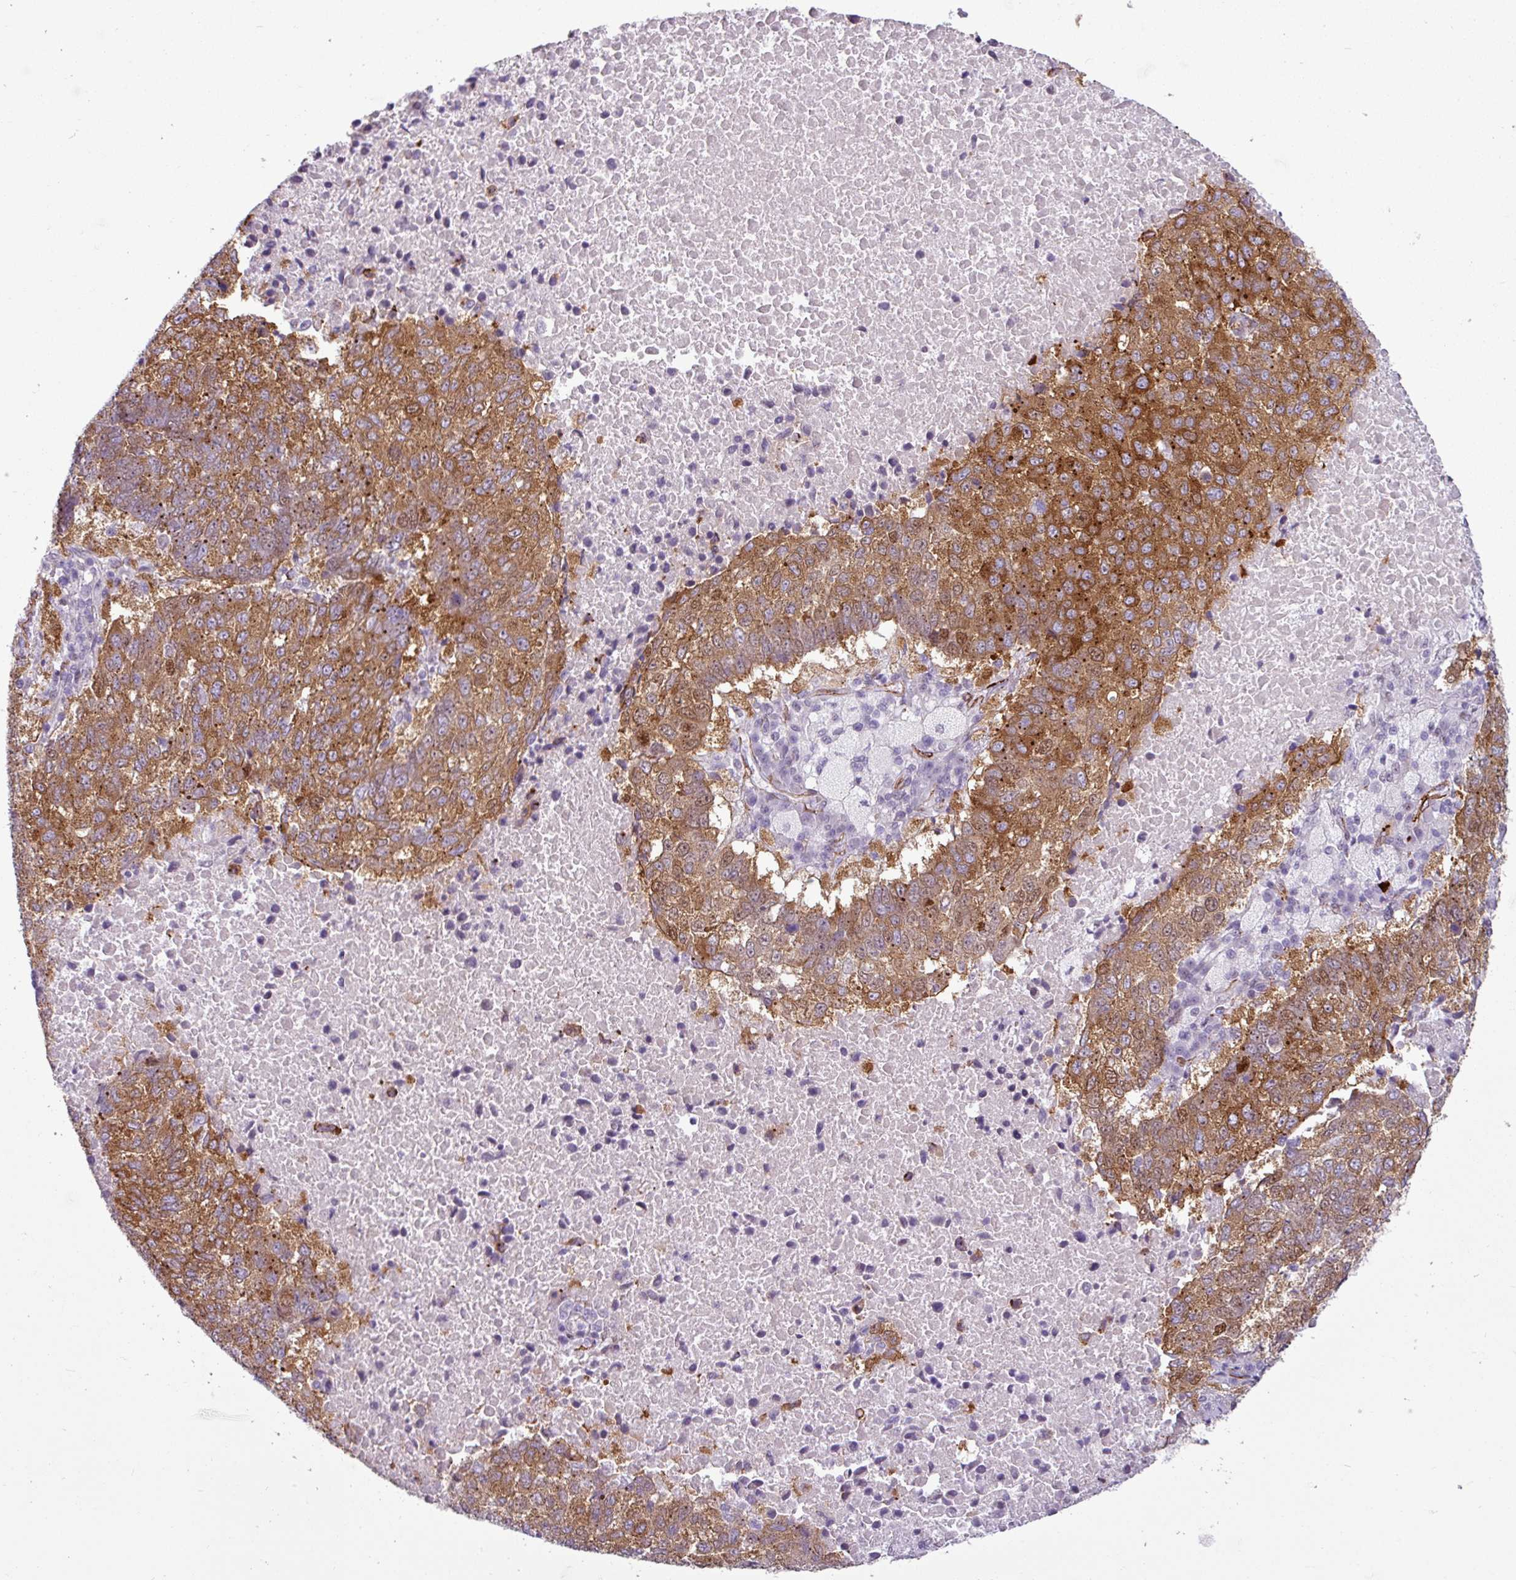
{"staining": {"intensity": "moderate", "quantity": ">75%", "location": "cytoplasmic/membranous"}, "tissue": "lung cancer", "cell_type": "Tumor cells", "image_type": "cancer", "snomed": [{"axis": "morphology", "description": "Squamous cell carcinoma, NOS"}, {"axis": "topography", "description": "Lung"}], "caption": "Tumor cells reveal medium levels of moderate cytoplasmic/membranous positivity in about >75% of cells in human lung cancer.", "gene": "ATP10A", "patient": {"sex": "male", "age": 73}}